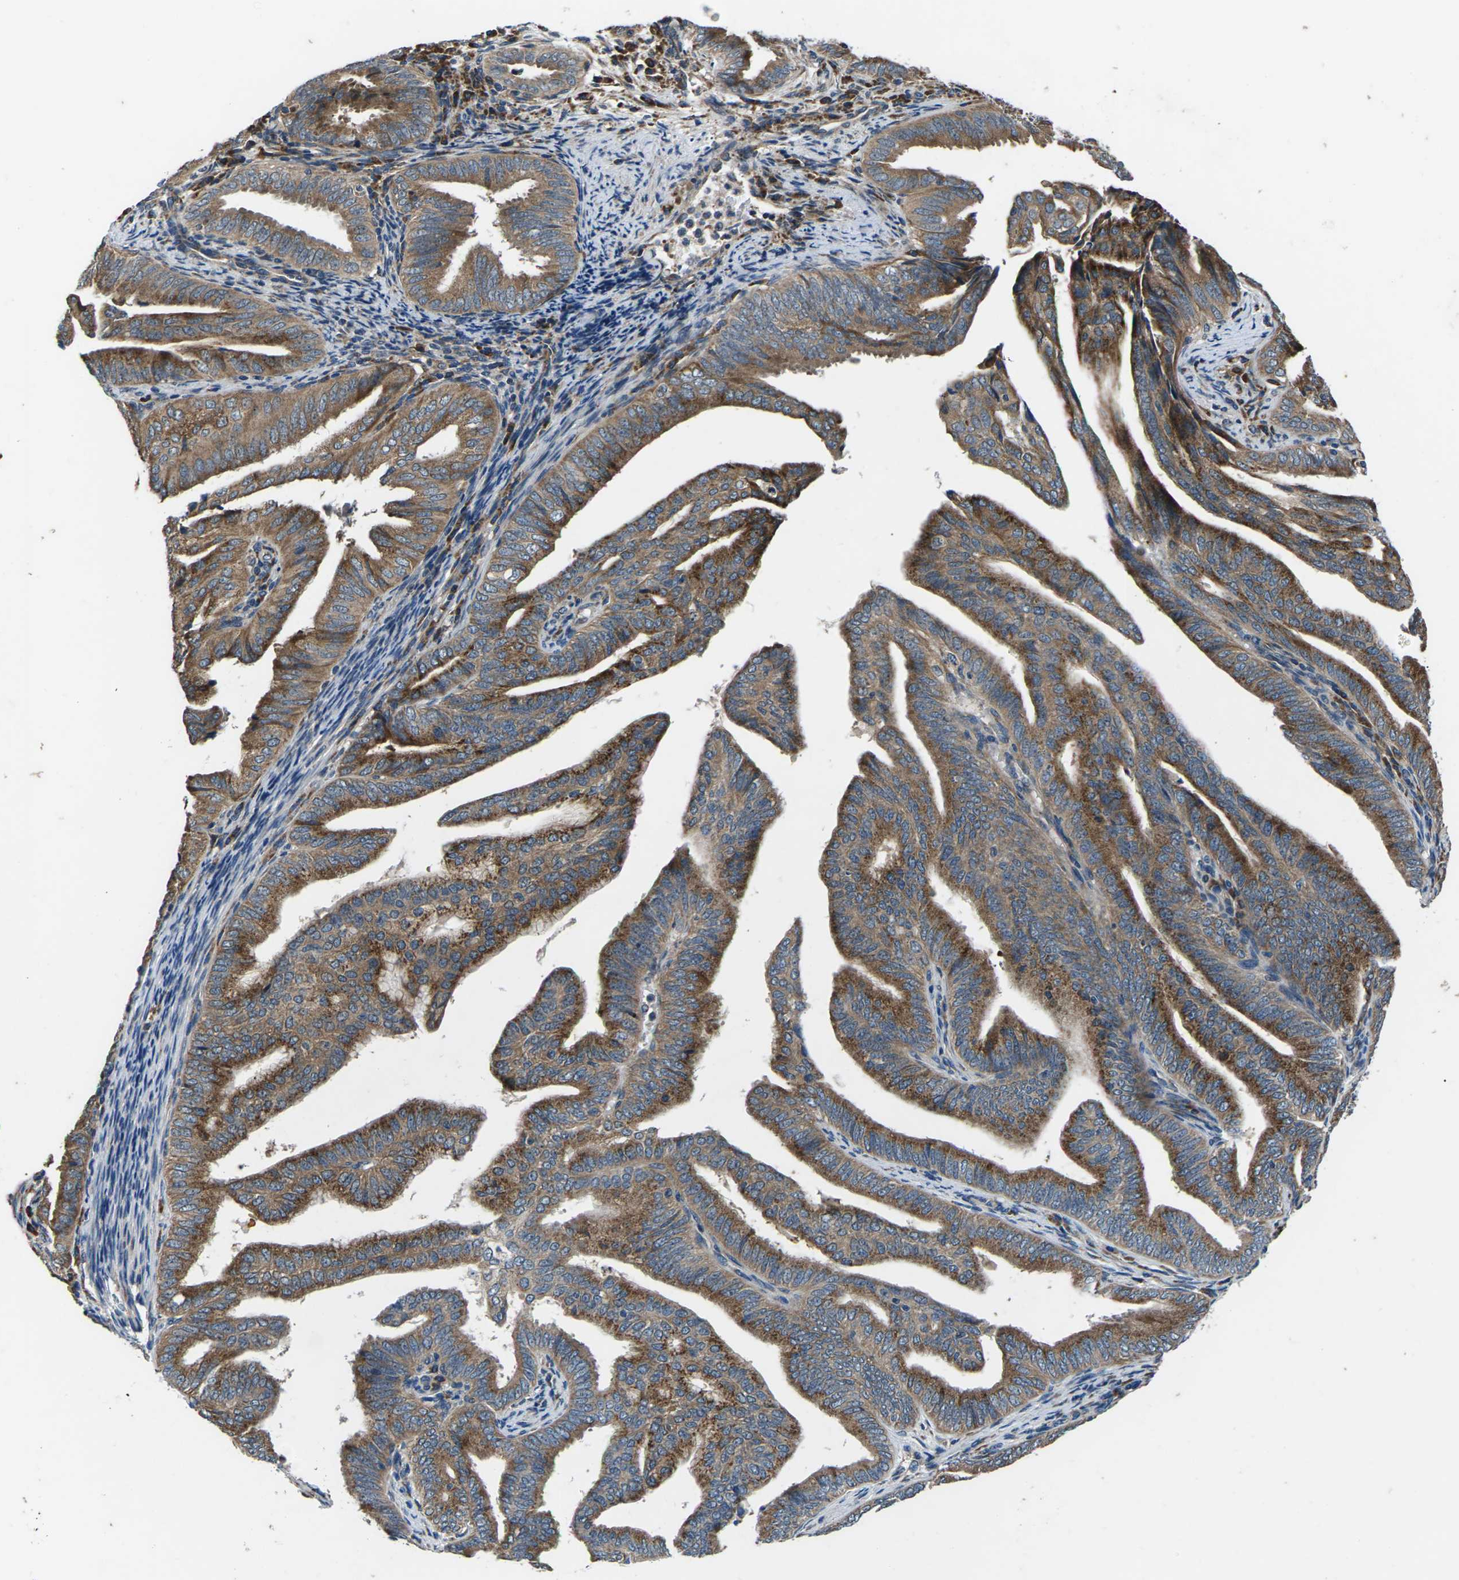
{"staining": {"intensity": "moderate", "quantity": ">75%", "location": "cytoplasmic/membranous"}, "tissue": "endometrial cancer", "cell_type": "Tumor cells", "image_type": "cancer", "snomed": [{"axis": "morphology", "description": "Adenocarcinoma, NOS"}, {"axis": "topography", "description": "Endometrium"}], "caption": "Immunohistochemistry photomicrograph of human adenocarcinoma (endometrial) stained for a protein (brown), which reveals medium levels of moderate cytoplasmic/membranous expression in about >75% of tumor cells.", "gene": "GABRP", "patient": {"sex": "female", "age": 58}}